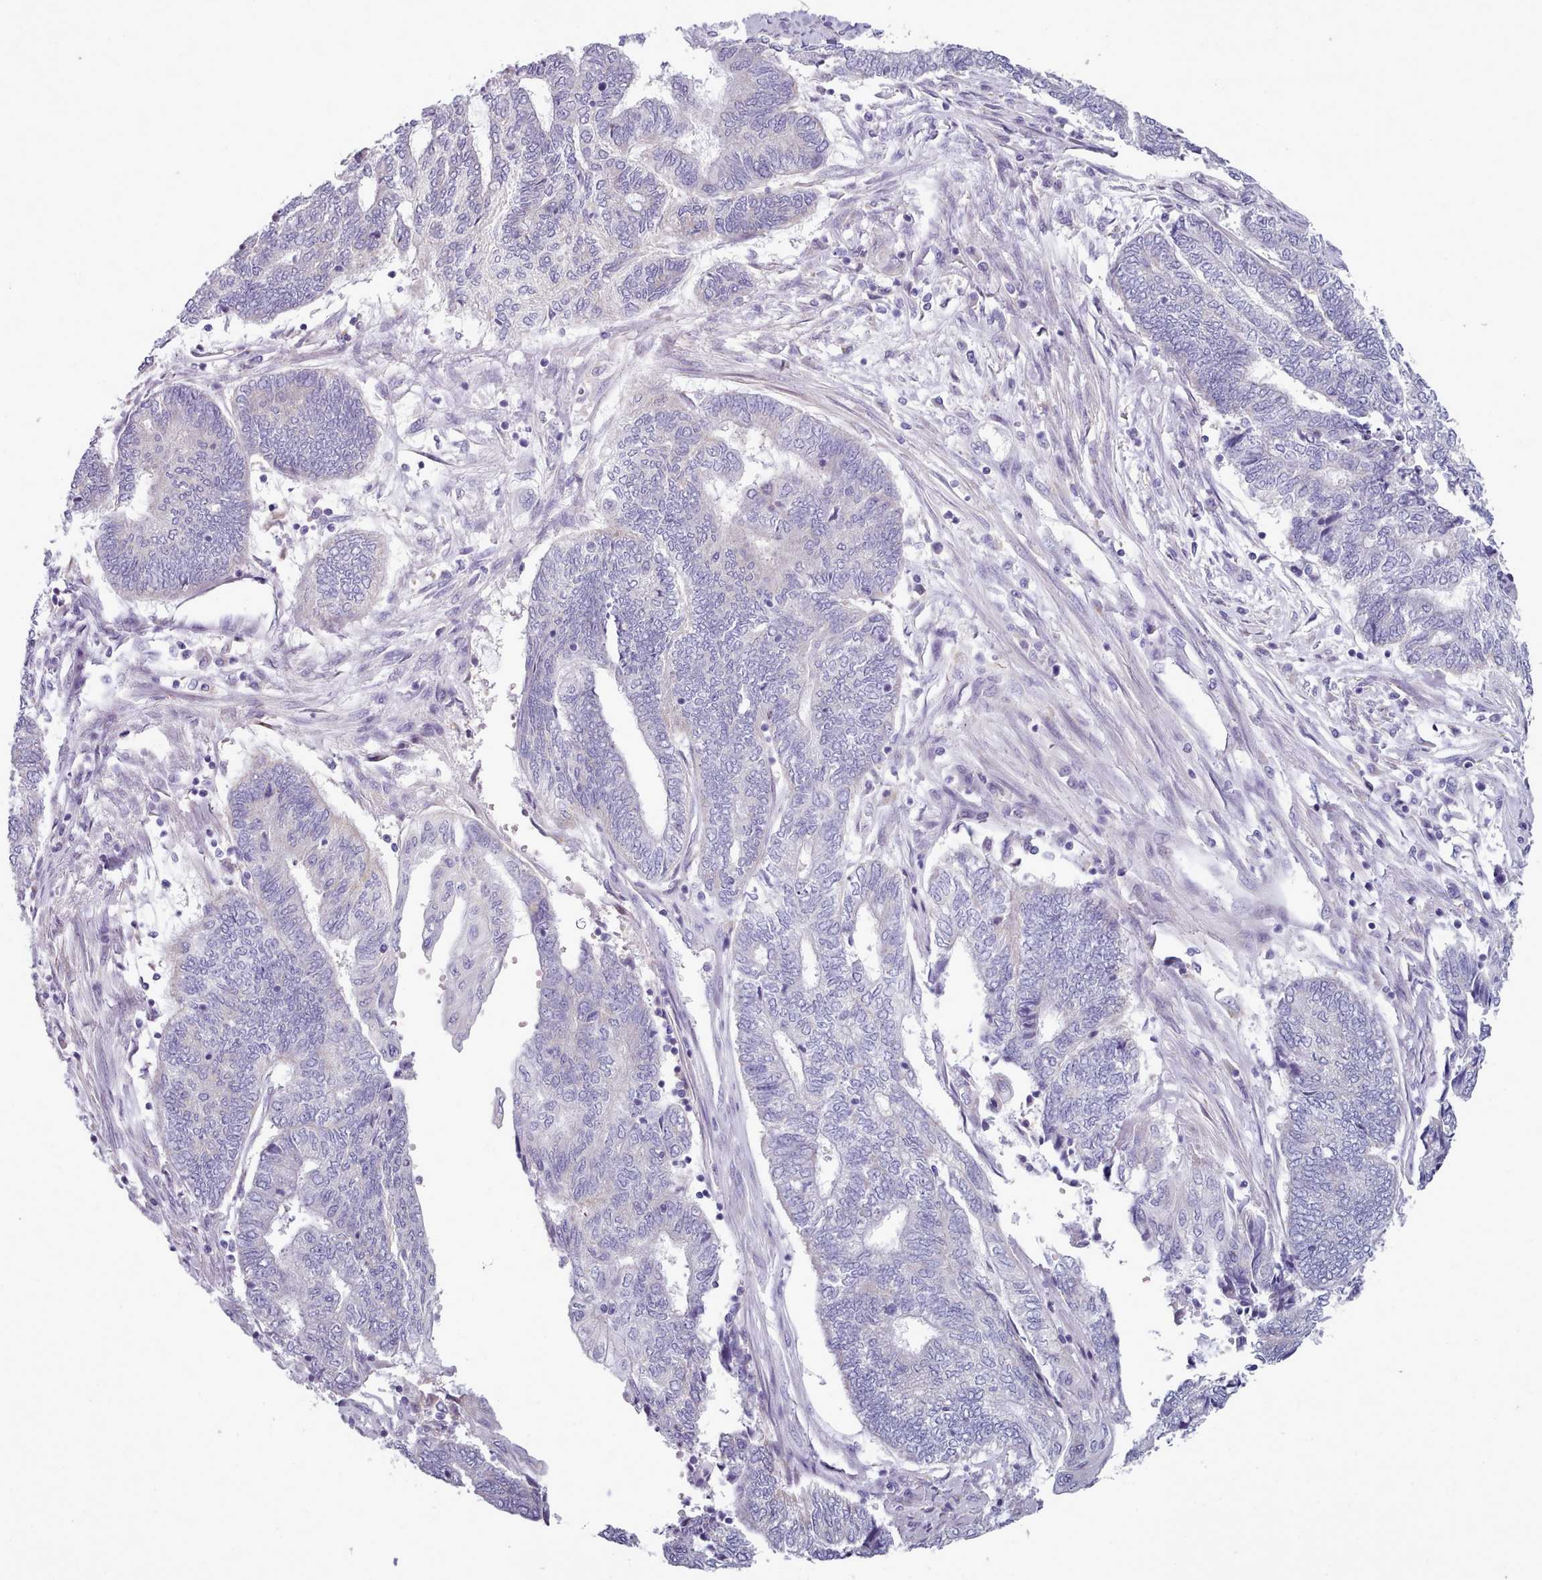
{"staining": {"intensity": "negative", "quantity": "none", "location": "none"}, "tissue": "endometrial cancer", "cell_type": "Tumor cells", "image_type": "cancer", "snomed": [{"axis": "morphology", "description": "Adenocarcinoma, NOS"}, {"axis": "topography", "description": "Uterus"}, {"axis": "topography", "description": "Endometrium"}], "caption": "Endometrial cancer (adenocarcinoma) stained for a protein using IHC displays no expression tumor cells.", "gene": "MYRFL", "patient": {"sex": "female", "age": 70}}